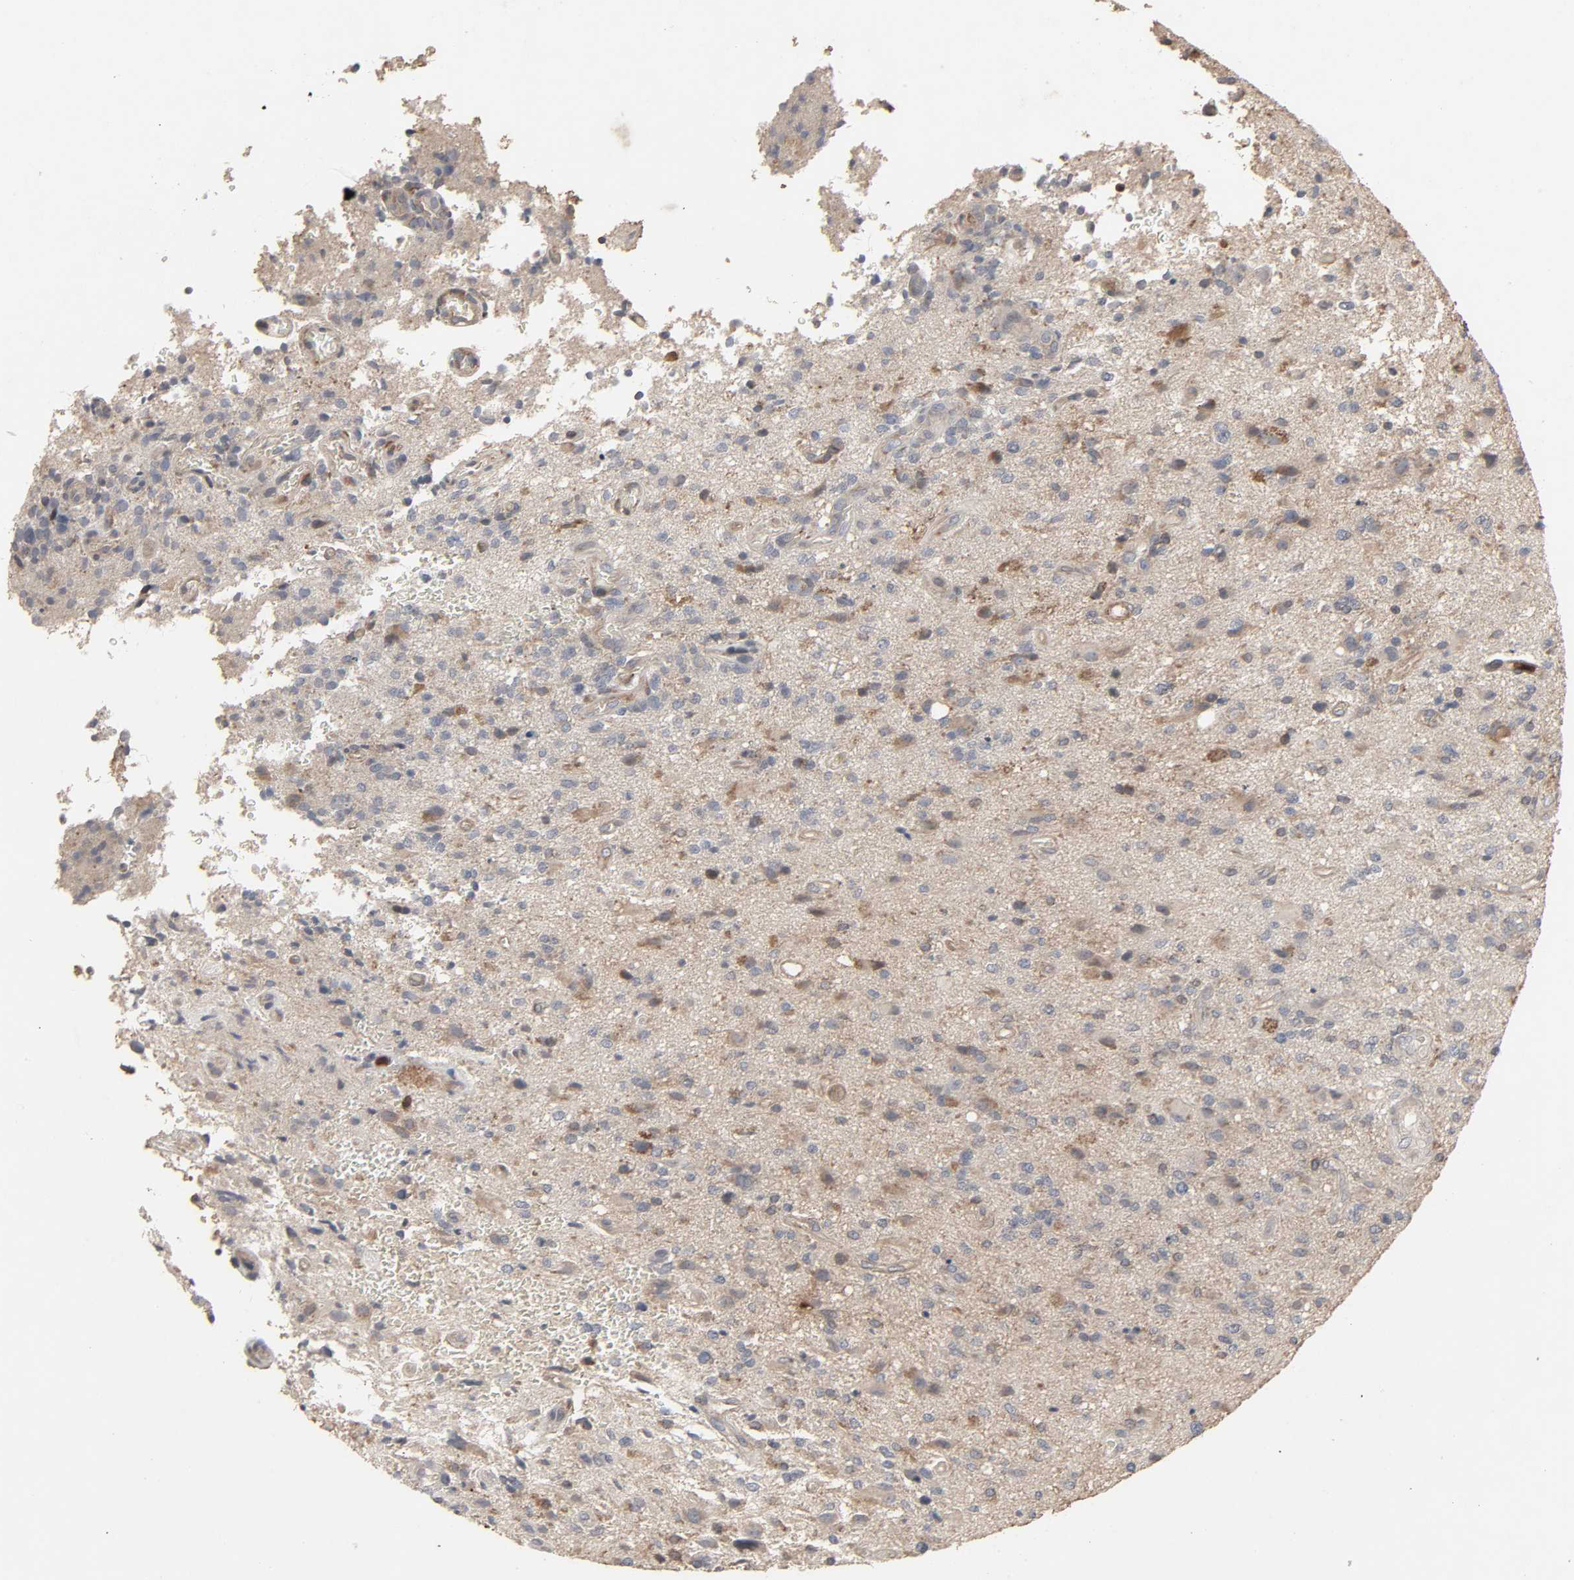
{"staining": {"intensity": "weak", "quantity": "25%-75%", "location": "cytoplasmic/membranous"}, "tissue": "glioma", "cell_type": "Tumor cells", "image_type": "cancer", "snomed": [{"axis": "morphology", "description": "Normal tissue, NOS"}, {"axis": "morphology", "description": "Glioma, malignant, High grade"}, {"axis": "topography", "description": "Cerebral cortex"}], "caption": "Malignant high-grade glioma stained with a brown dye demonstrates weak cytoplasmic/membranous positive expression in about 25%-75% of tumor cells.", "gene": "ADCY4", "patient": {"sex": "male", "age": 75}}